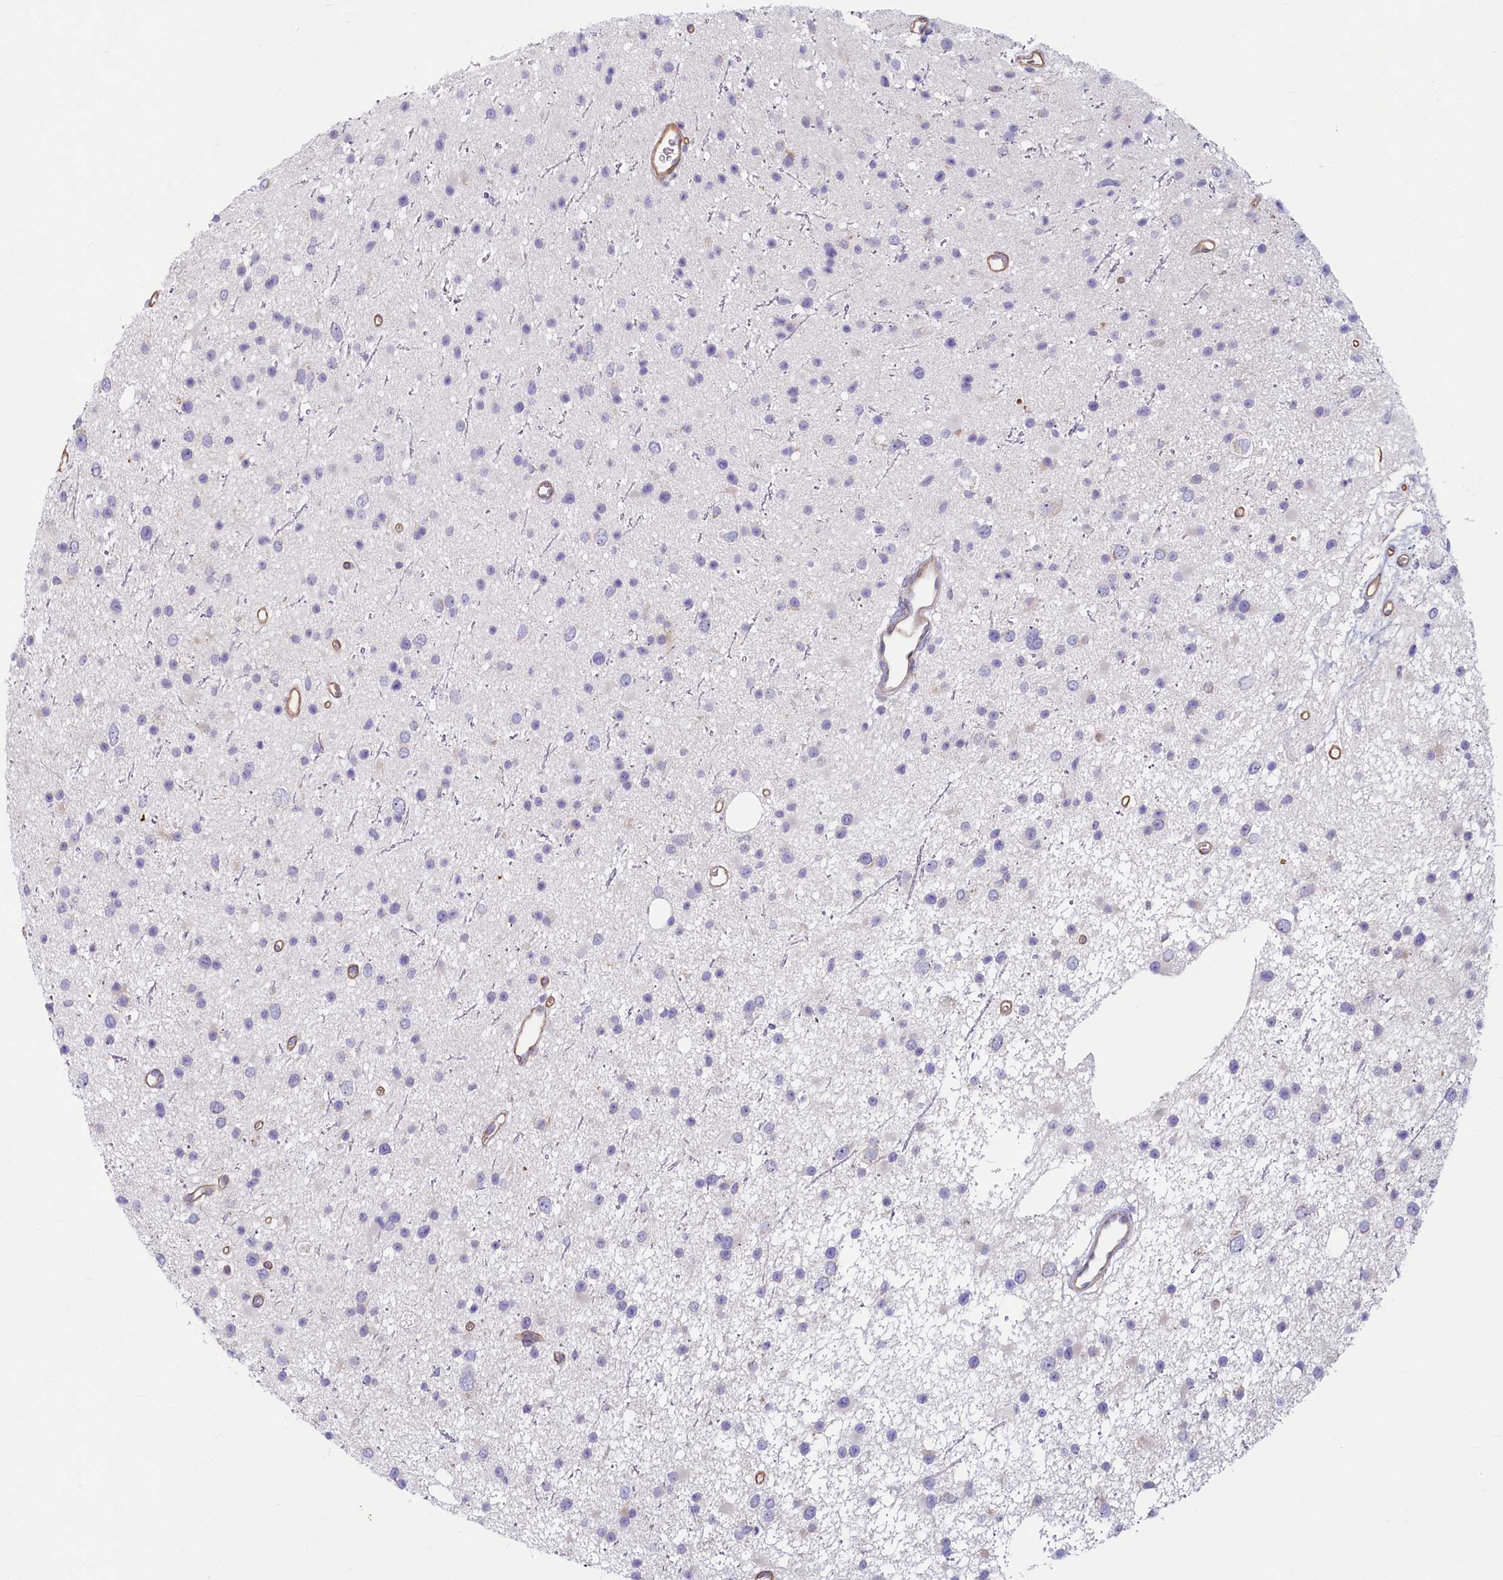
{"staining": {"intensity": "negative", "quantity": "none", "location": "none"}, "tissue": "glioma", "cell_type": "Tumor cells", "image_type": "cancer", "snomed": [{"axis": "morphology", "description": "Glioma, malignant, Low grade"}, {"axis": "topography", "description": "Cerebral cortex"}], "caption": "Tumor cells are negative for brown protein staining in malignant glioma (low-grade).", "gene": "LMOD3", "patient": {"sex": "female", "age": 39}}